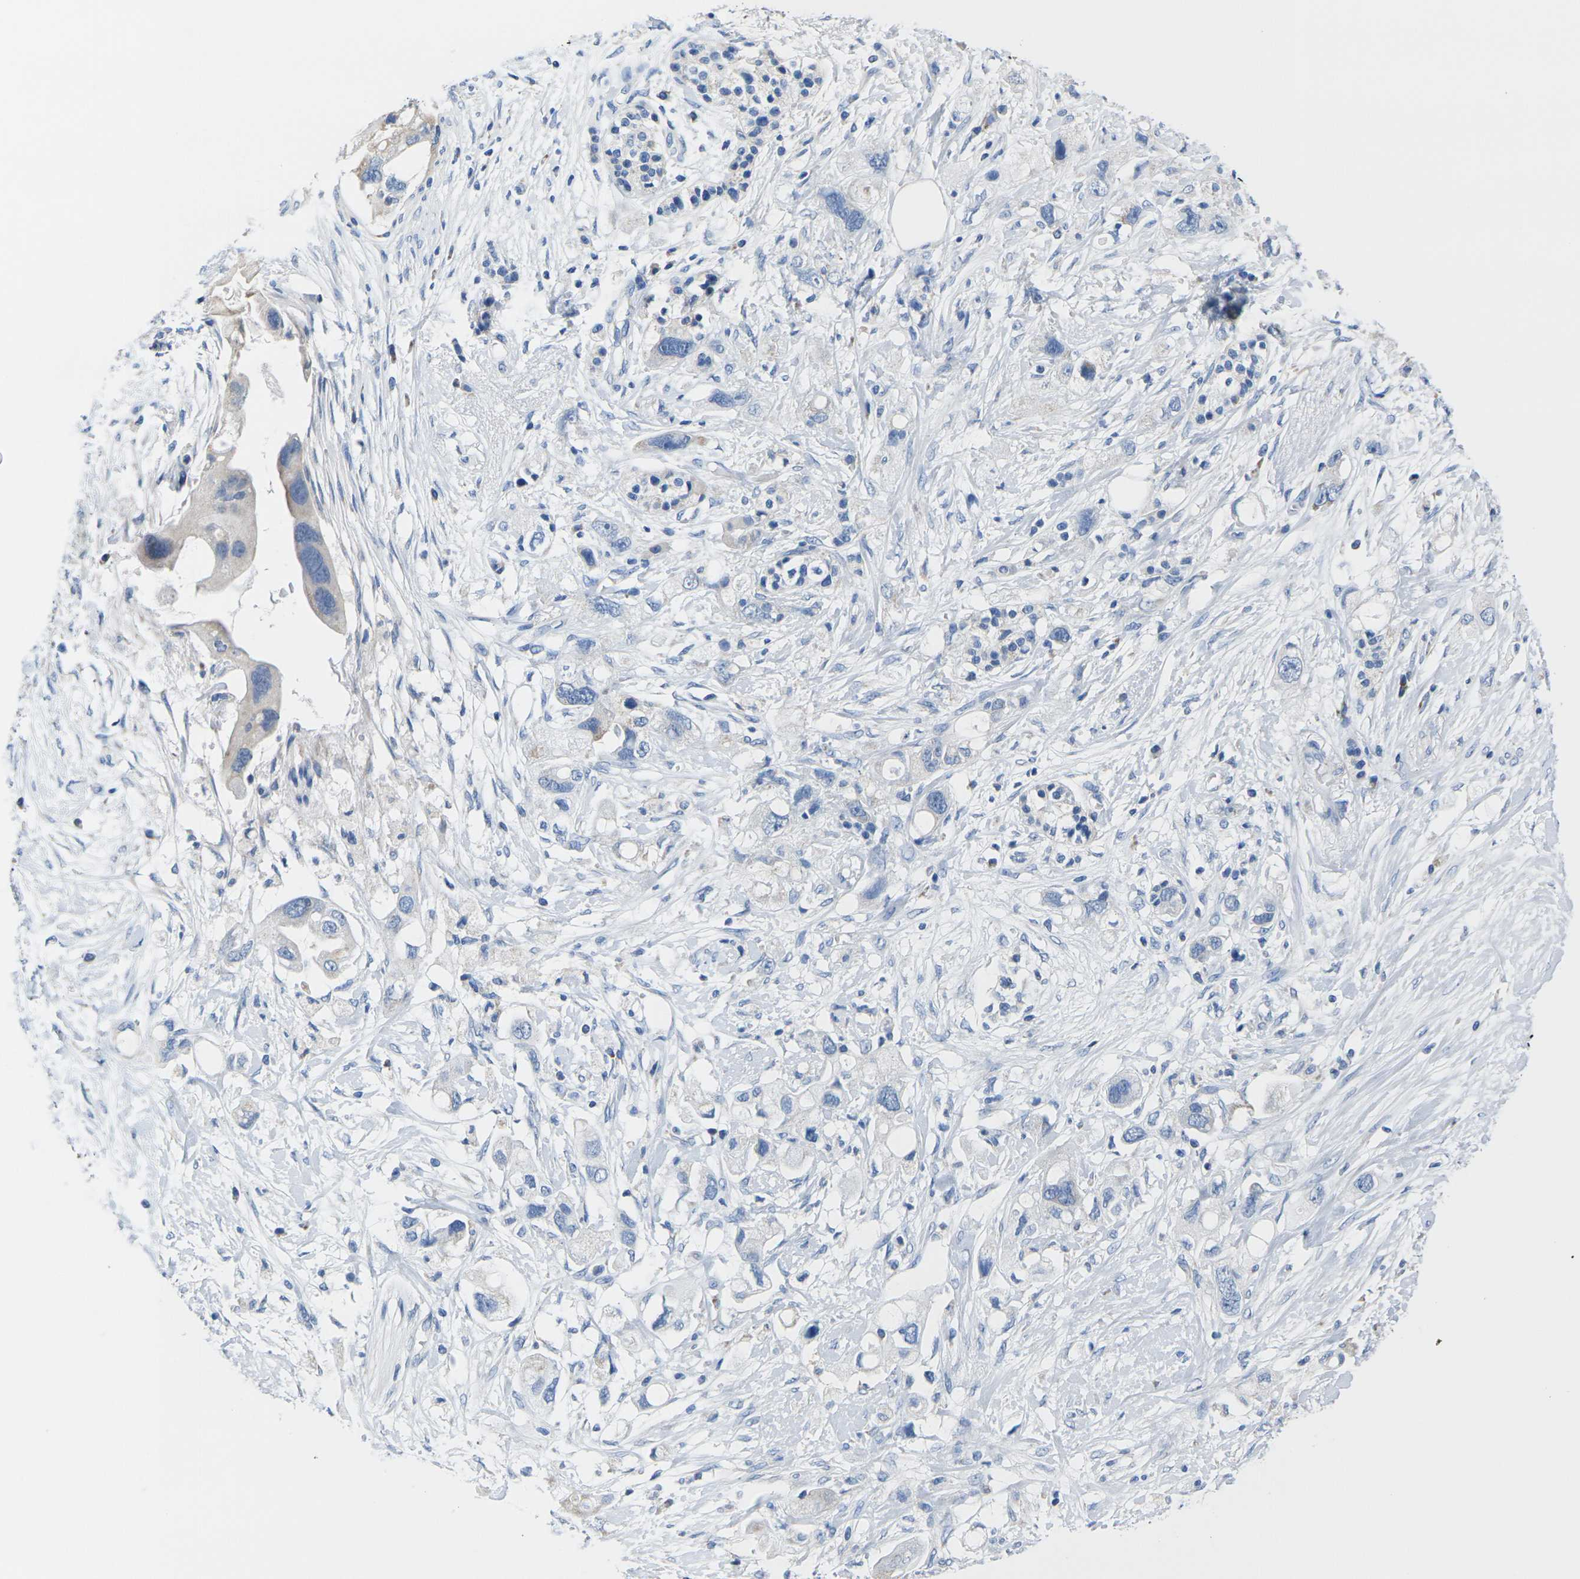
{"staining": {"intensity": "negative", "quantity": "none", "location": "none"}, "tissue": "pancreatic cancer", "cell_type": "Tumor cells", "image_type": "cancer", "snomed": [{"axis": "morphology", "description": "Adenocarcinoma, NOS"}, {"axis": "topography", "description": "Pancreas"}], "caption": "Pancreatic cancer was stained to show a protein in brown. There is no significant staining in tumor cells. Brightfield microscopy of immunohistochemistry stained with DAB (3,3'-diaminobenzidine) (brown) and hematoxylin (blue), captured at high magnification.", "gene": "TMEM204", "patient": {"sex": "female", "age": 56}}